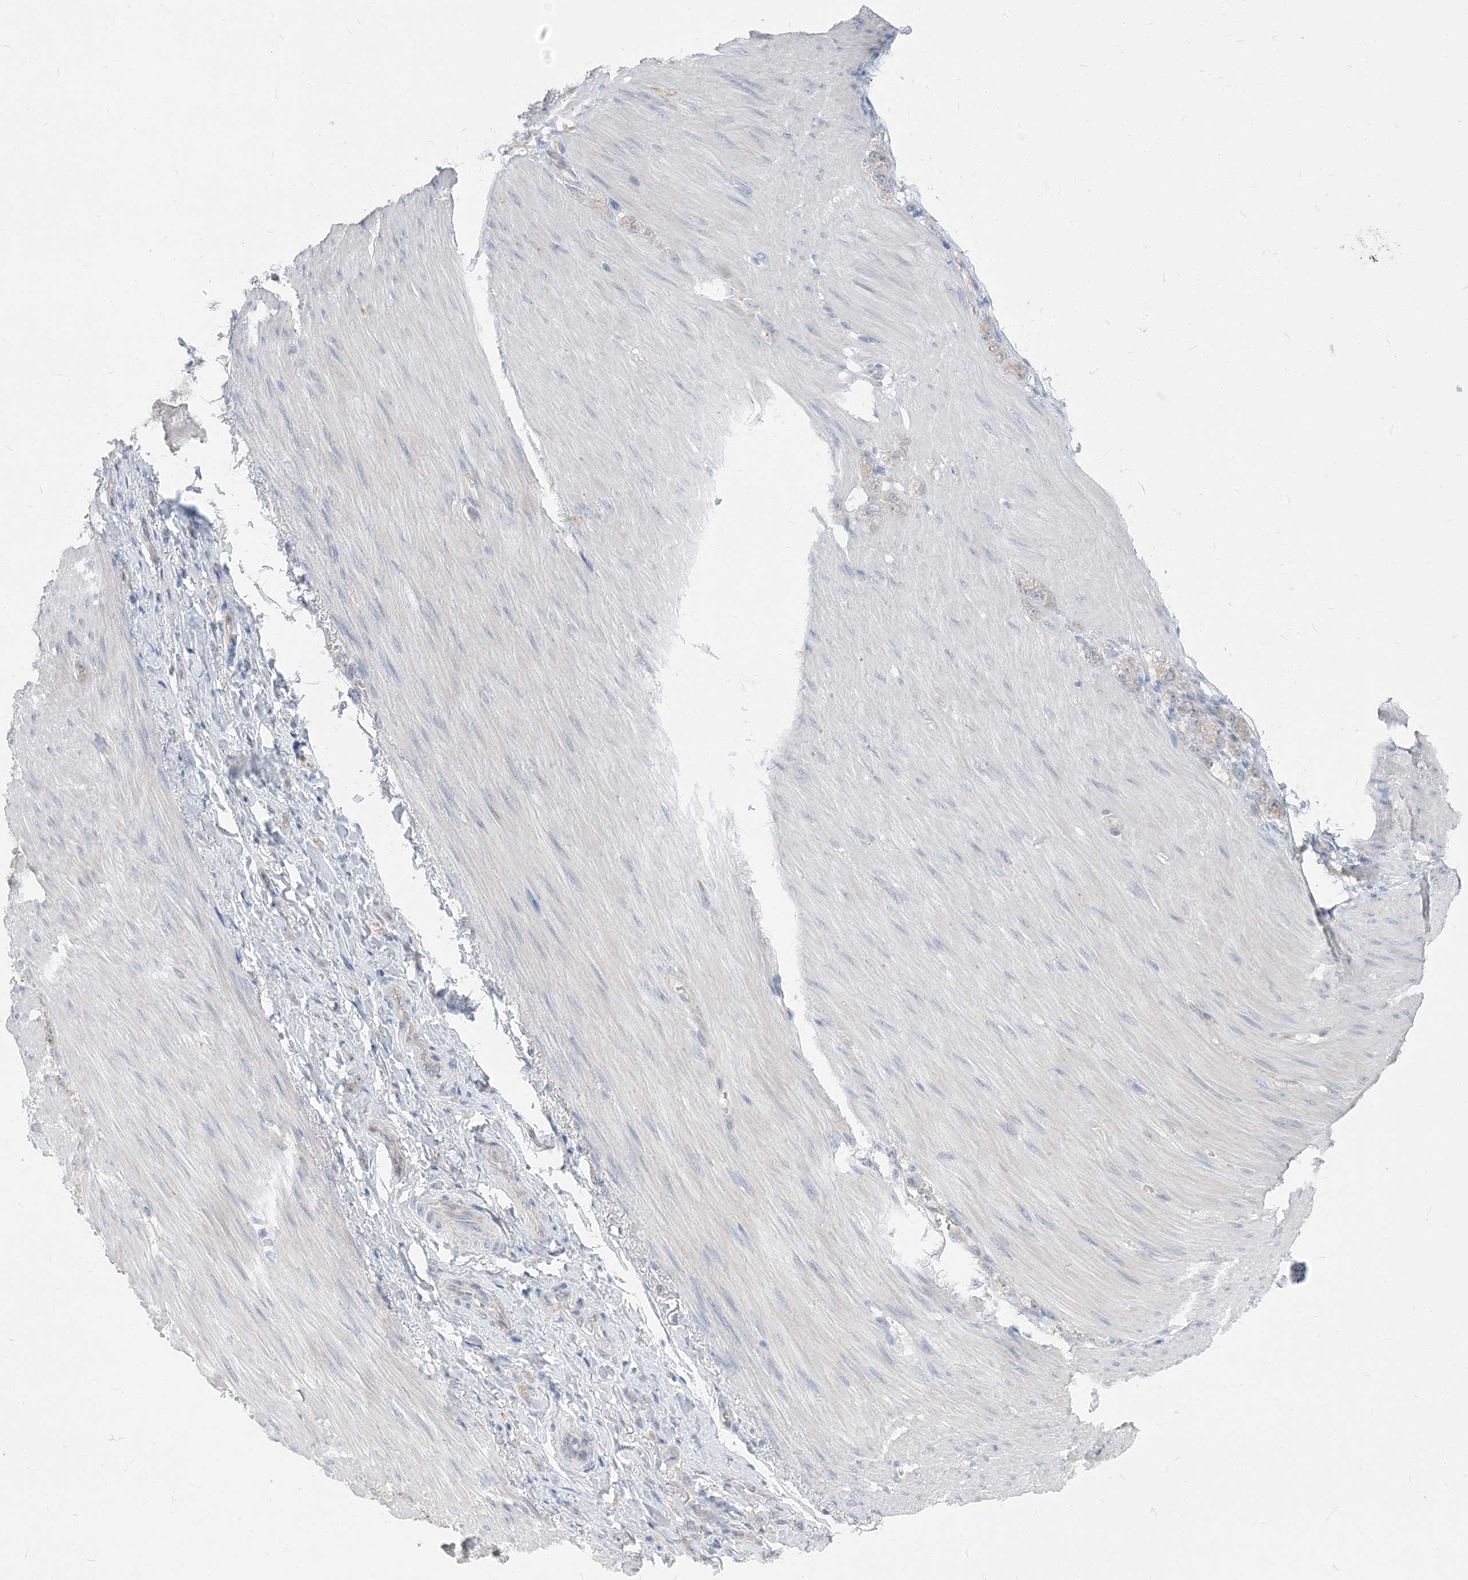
{"staining": {"intensity": "weak", "quantity": "<25%", "location": "cytoplasmic/membranous"}, "tissue": "stomach cancer", "cell_type": "Tumor cells", "image_type": "cancer", "snomed": [{"axis": "morphology", "description": "Normal tissue, NOS"}, {"axis": "morphology", "description": "Adenocarcinoma, NOS"}, {"axis": "topography", "description": "Stomach"}], "caption": "A high-resolution micrograph shows immunohistochemistry staining of stomach cancer (adenocarcinoma), which shows no significant staining in tumor cells. The staining was performed using DAB (3,3'-diaminobenzidine) to visualize the protein expression in brown, while the nuclei were stained in blue with hematoxylin (Magnification: 20x).", "gene": "NCOA7", "patient": {"sex": "male", "age": 82}}